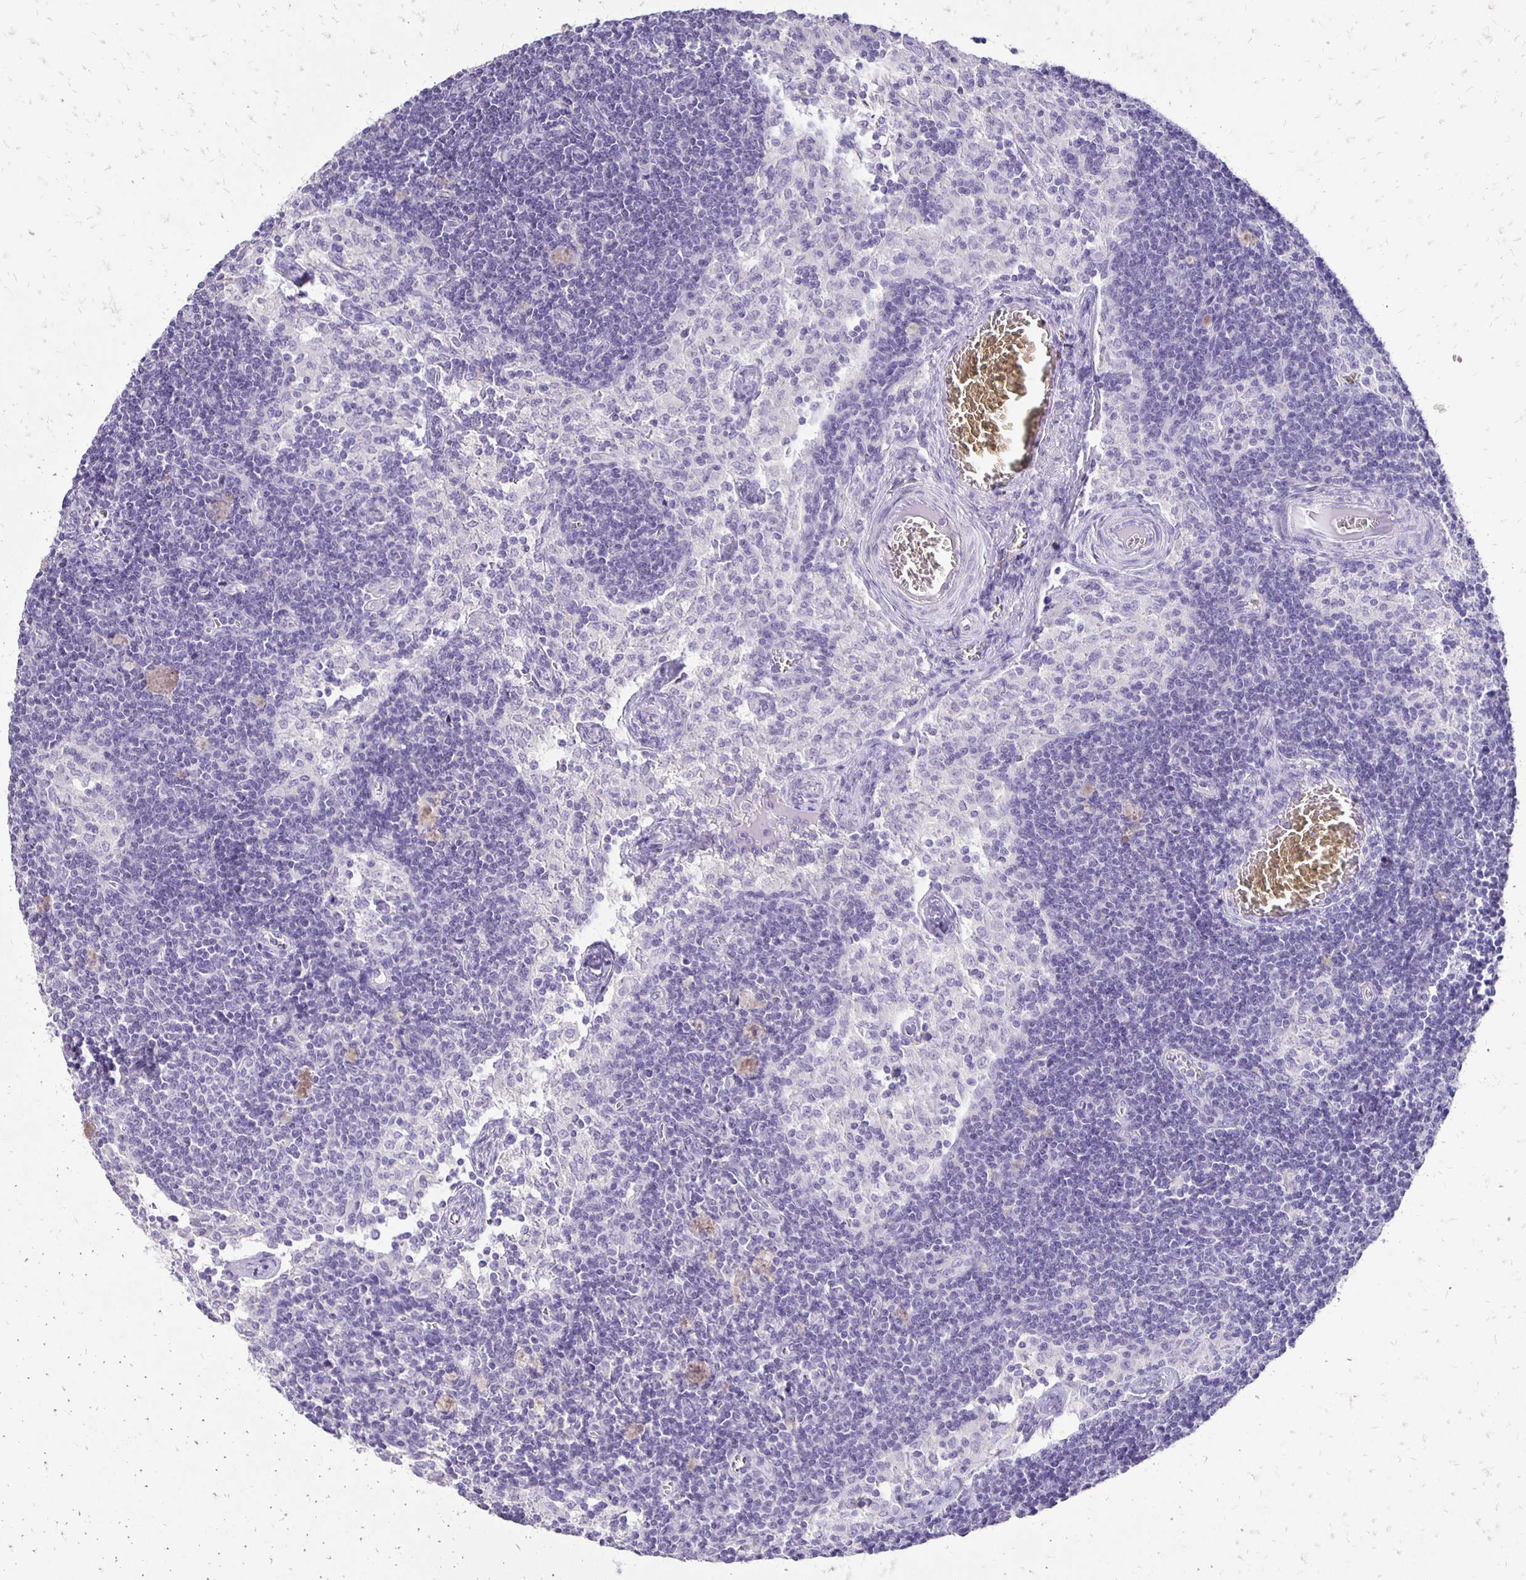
{"staining": {"intensity": "negative", "quantity": "none", "location": "none"}, "tissue": "lymph node", "cell_type": "Non-germinal center cells", "image_type": "normal", "snomed": [{"axis": "morphology", "description": "Normal tissue, NOS"}, {"axis": "topography", "description": "Lymph node"}], "caption": "Non-germinal center cells are negative for protein expression in normal human lymph node. The staining is performed using DAB (3,3'-diaminobenzidine) brown chromogen with nuclei counter-stained in using hematoxylin.", "gene": "ANKRD45", "patient": {"sex": "female", "age": 31}}